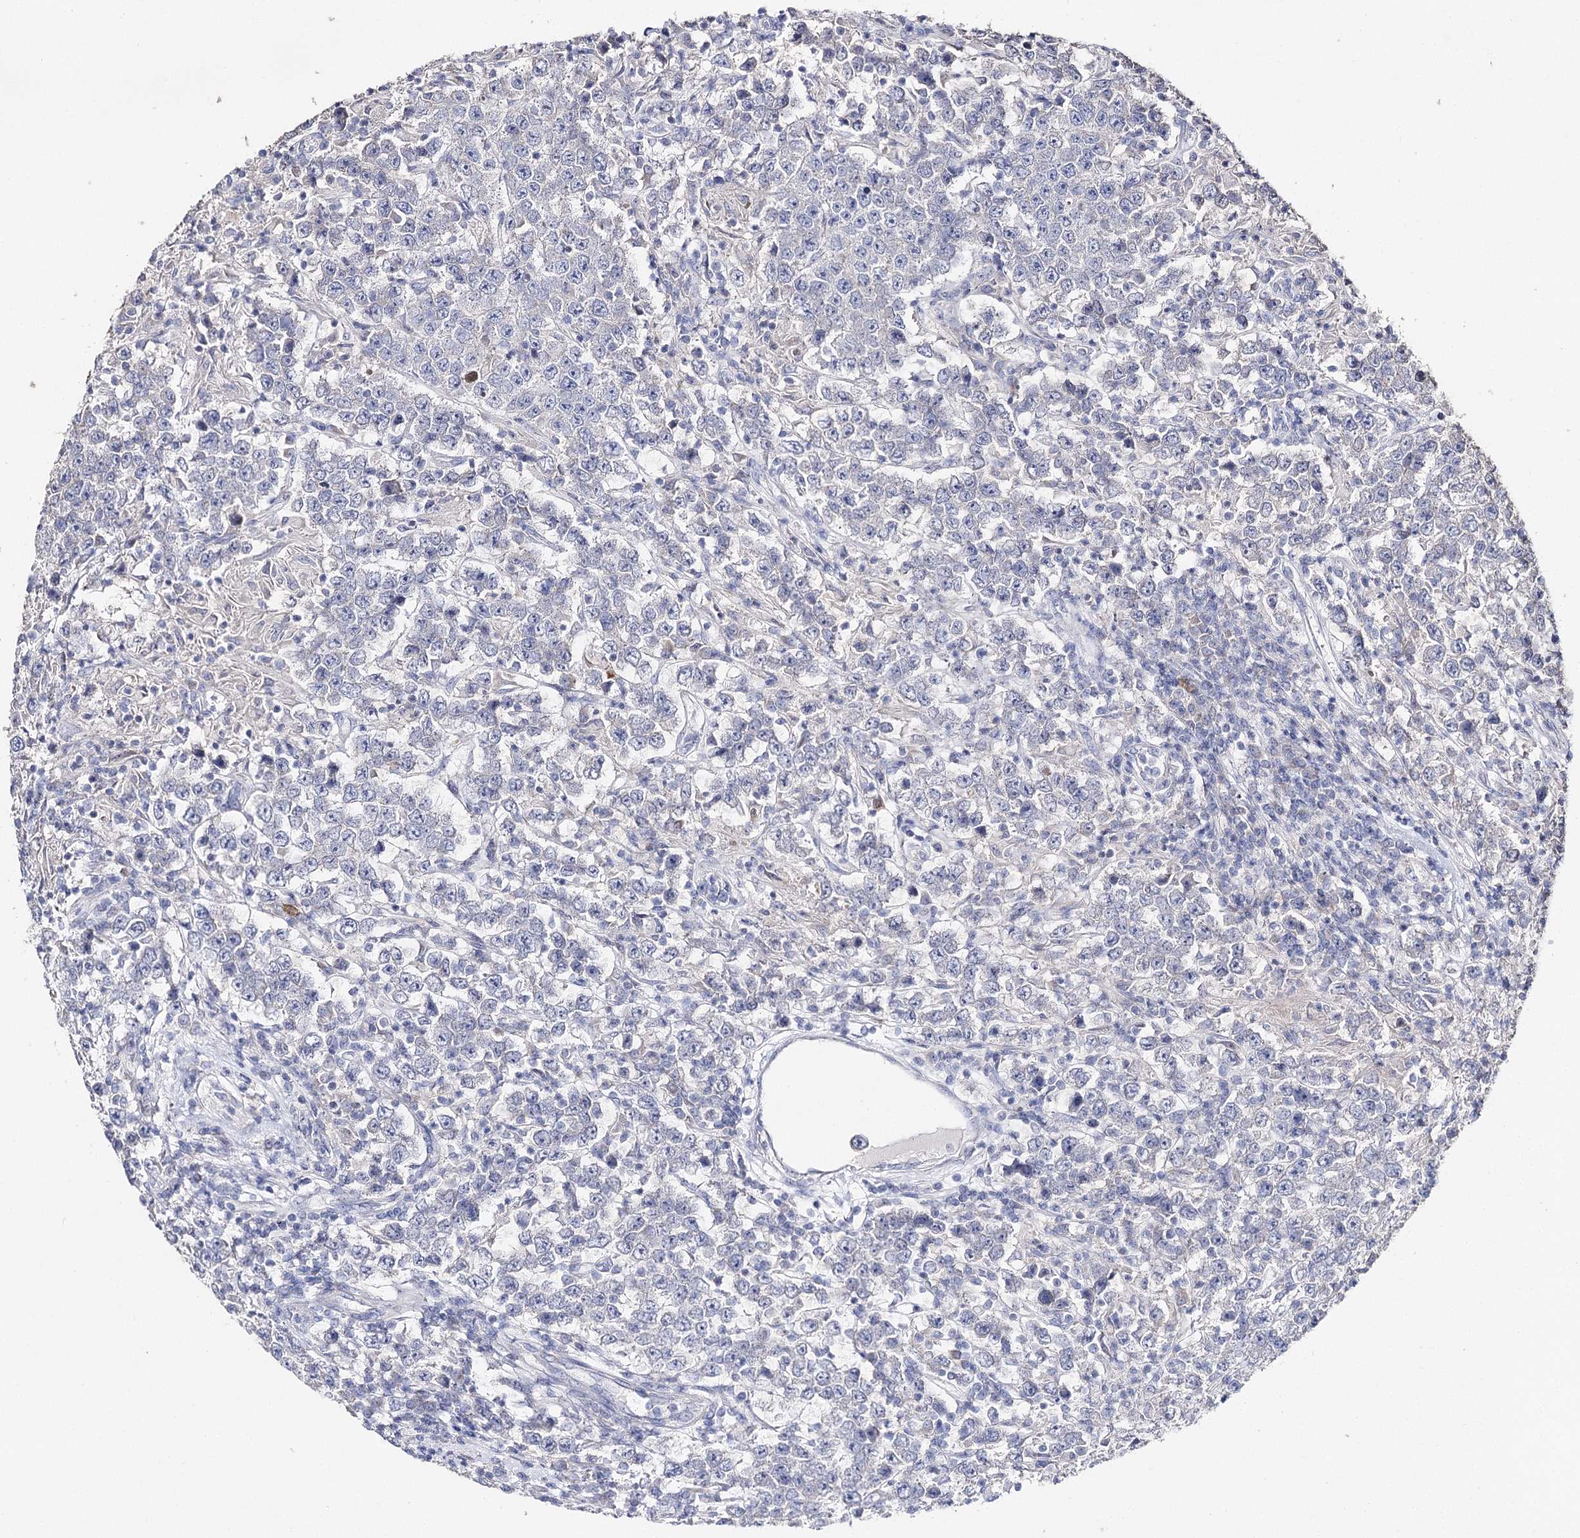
{"staining": {"intensity": "negative", "quantity": "none", "location": "none"}, "tissue": "testis cancer", "cell_type": "Tumor cells", "image_type": "cancer", "snomed": [{"axis": "morphology", "description": "Normal tissue, NOS"}, {"axis": "morphology", "description": "Urothelial carcinoma, High grade"}, {"axis": "morphology", "description": "Seminoma, NOS"}, {"axis": "morphology", "description": "Carcinoma, Embryonal, NOS"}, {"axis": "topography", "description": "Urinary bladder"}, {"axis": "topography", "description": "Testis"}], "caption": "This is an immunohistochemistry photomicrograph of human testis cancer (seminoma). There is no positivity in tumor cells.", "gene": "NRAP", "patient": {"sex": "male", "age": 41}}